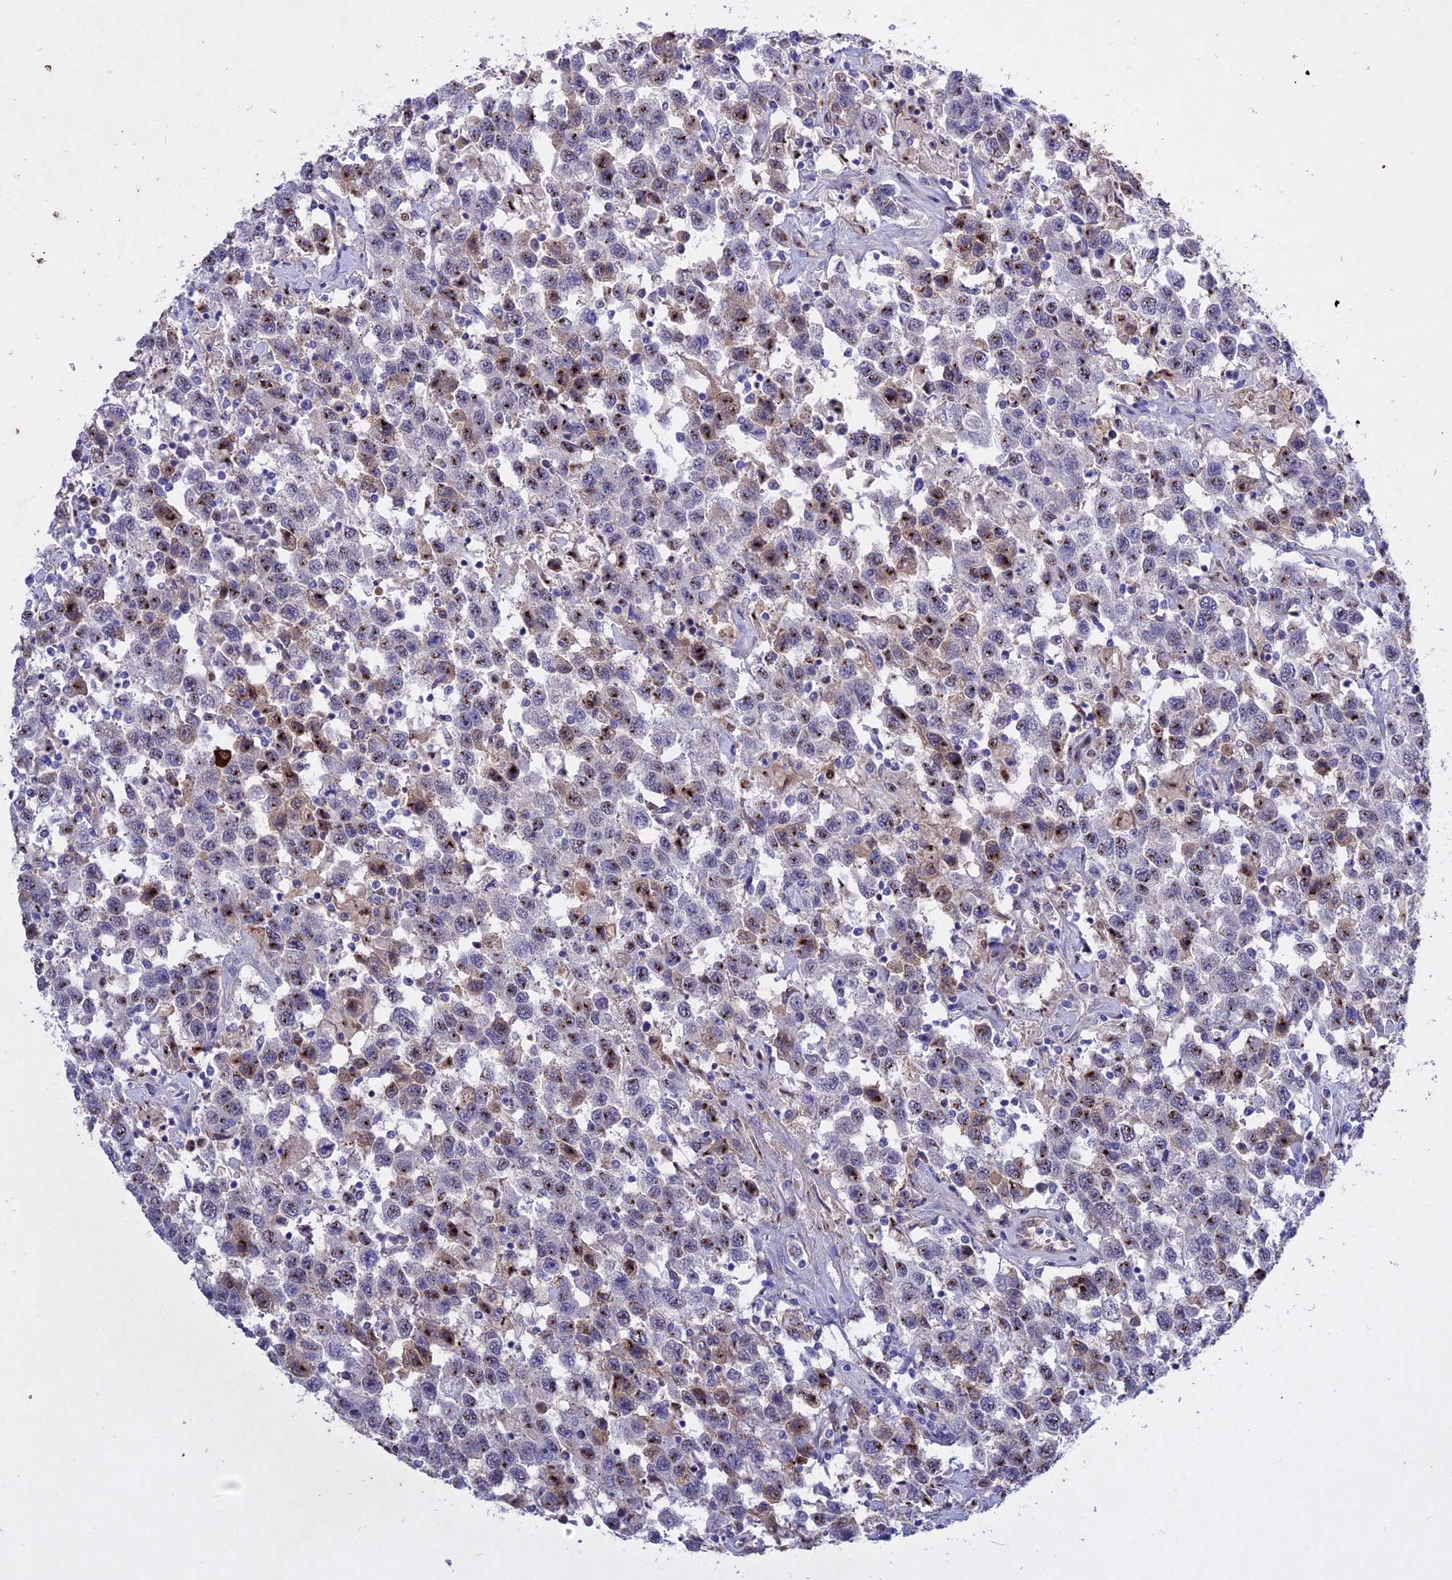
{"staining": {"intensity": "moderate", "quantity": "25%-75%", "location": "cytoplasmic/membranous,nuclear"}, "tissue": "testis cancer", "cell_type": "Tumor cells", "image_type": "cancer", "snomed": [{"axis": "morphology", "description": "Seminoma, NOS"}, {"axis": "topography", "description": "Testis"}], "caption": "Tumor cells exhibit medium levels of moderate cytoplasmic/membranous and nuclear staining in about 25%-75% of cells in human testis cancer.", "gene": "GK5", "patient": {"sex": "male", "age": 41}}